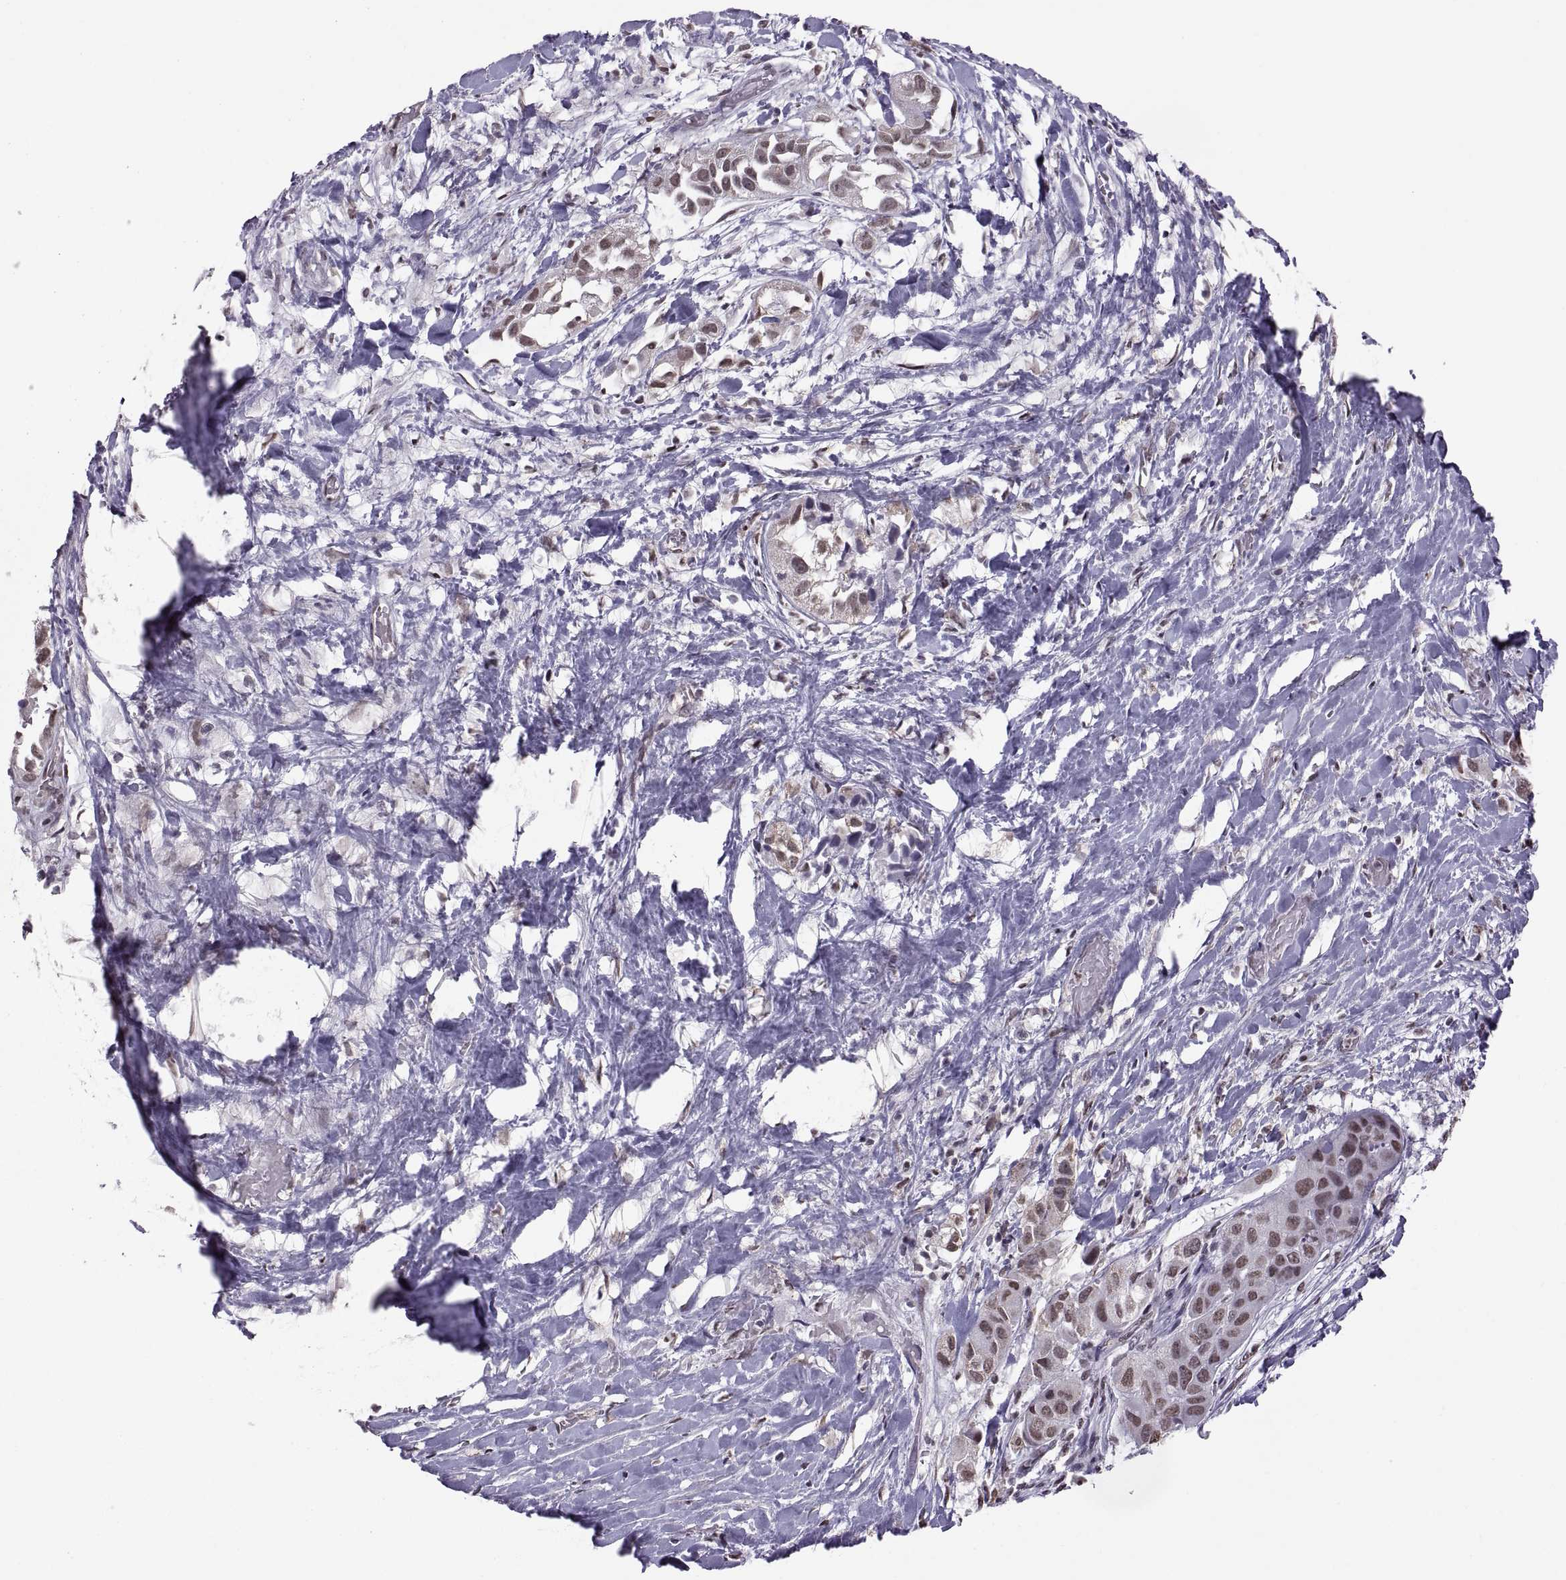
{"staining": {"intensity": "weak", "quantity": "25%-75%", "location": "nuclear"}, "tissue": "liver cancer", "cell_type": "Tumor cells", "image_type": "cancer", "snomed": [{"axis": "morphology", "description": "Cholangiocarcinoma"}, {"axis": "topography", "description": "Liver"}], "caption": "Protein expression analysis of cholangiocarcinoma (liver) reveals weak nuclear expression in approximately 25%-75% of tumor cells.", "gene": "SNAI1", "patient": {"sex": "female", "age": 52}}